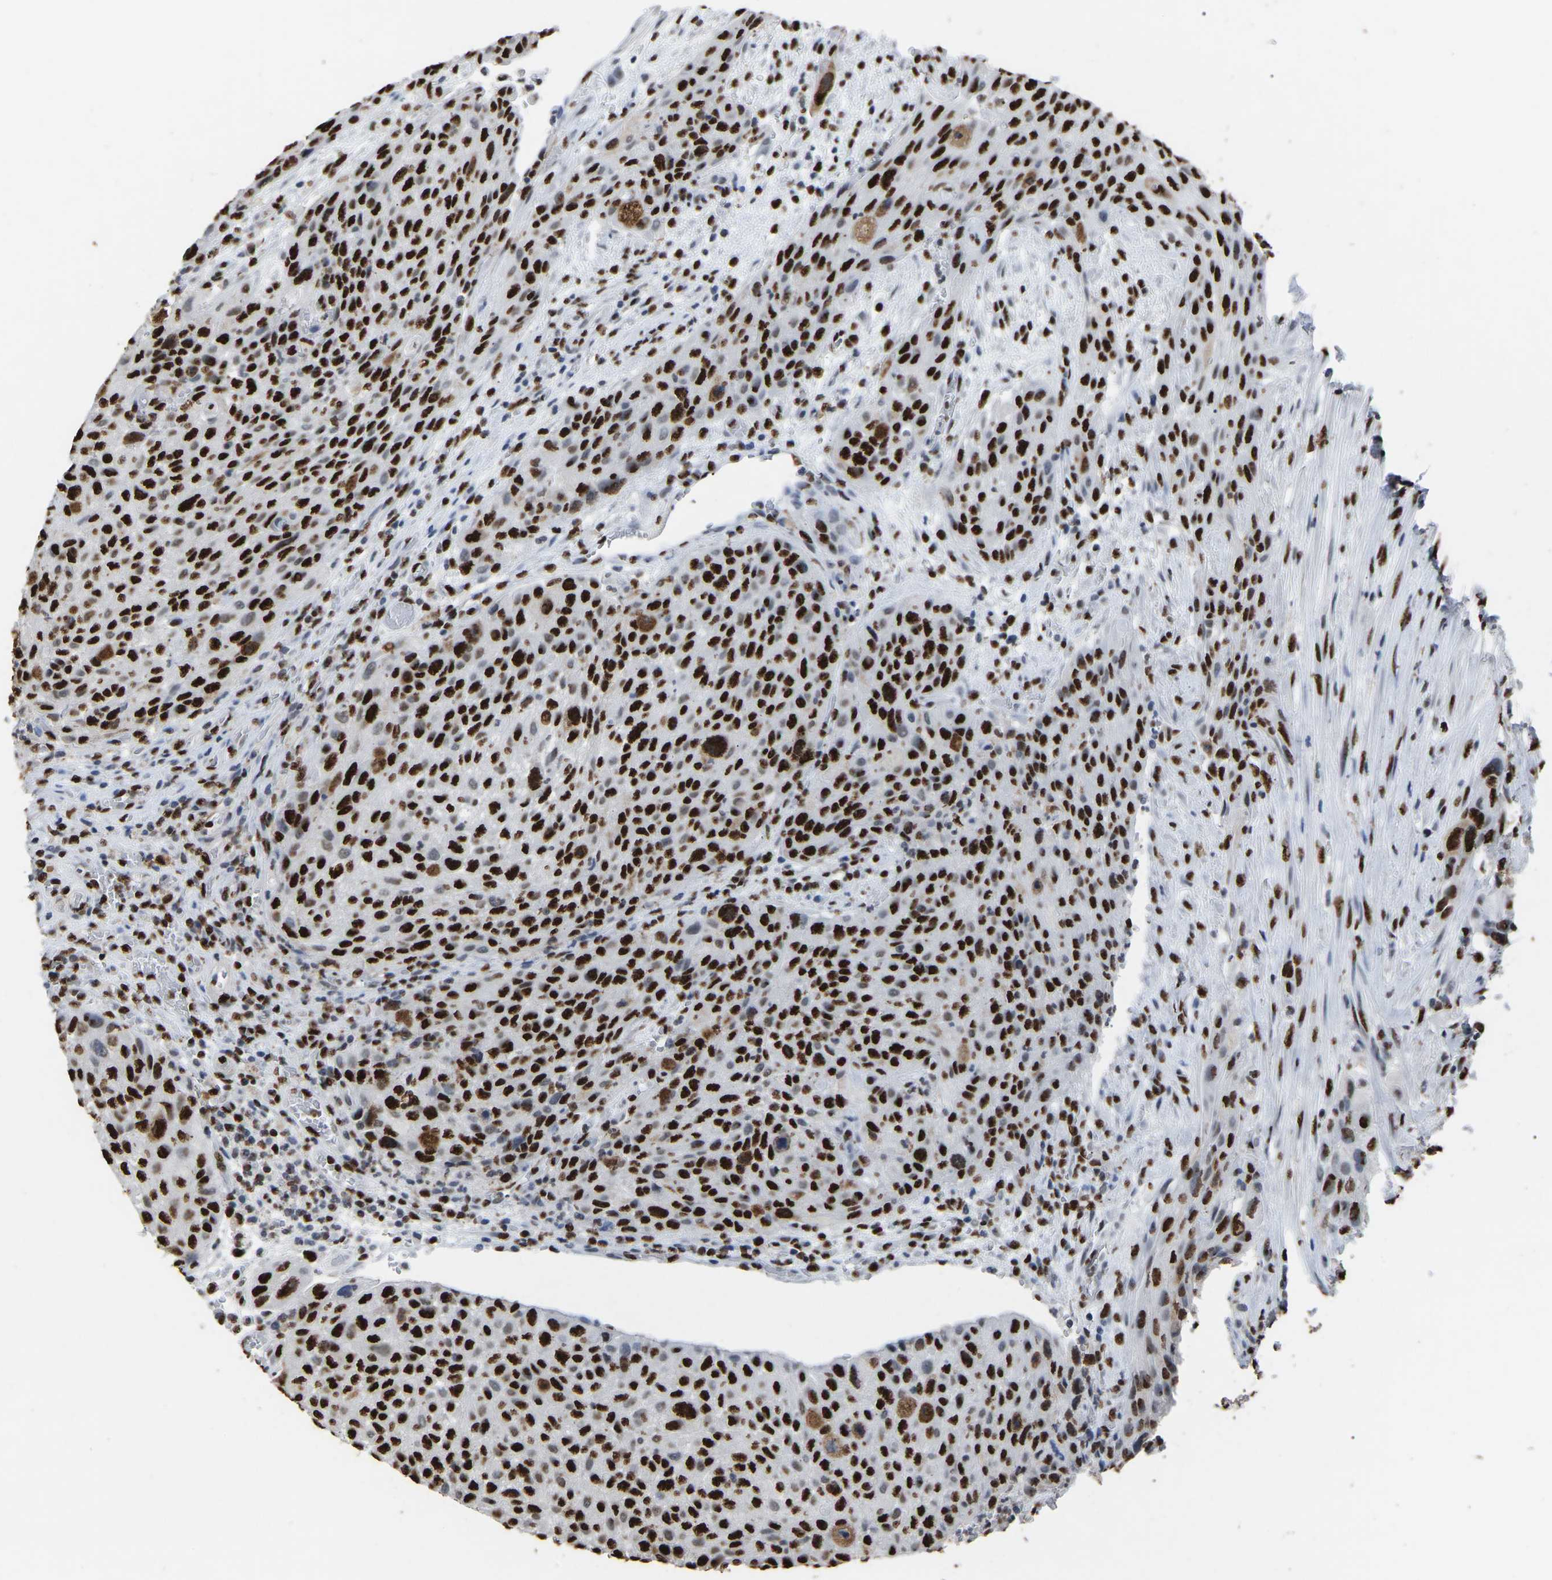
{"staining": {"intensity": "strong", "quantity": ">75%", "location": "nuclear"}, "tissue": "urothelial cancer", "cell_type": "Tumor cells", "image_type": "cancer", "snomed": [{"axis": "morphology", "description": "Urothelial carcinoma, Low grade"}, {"axis": "morphology", "description": "Urothelial carcinoma, High grade"}, {"axis": "topography", "description": "Urinary bladder"}], "caption": "Protein positivity by immunohistochemistry (IHC) exhibits strong nuclear positivity in about >75% of tumor cells in low-grade urothelial carcinoma.", "gene": "RBL2", "patient": {"sex": "male", "age": 35}}